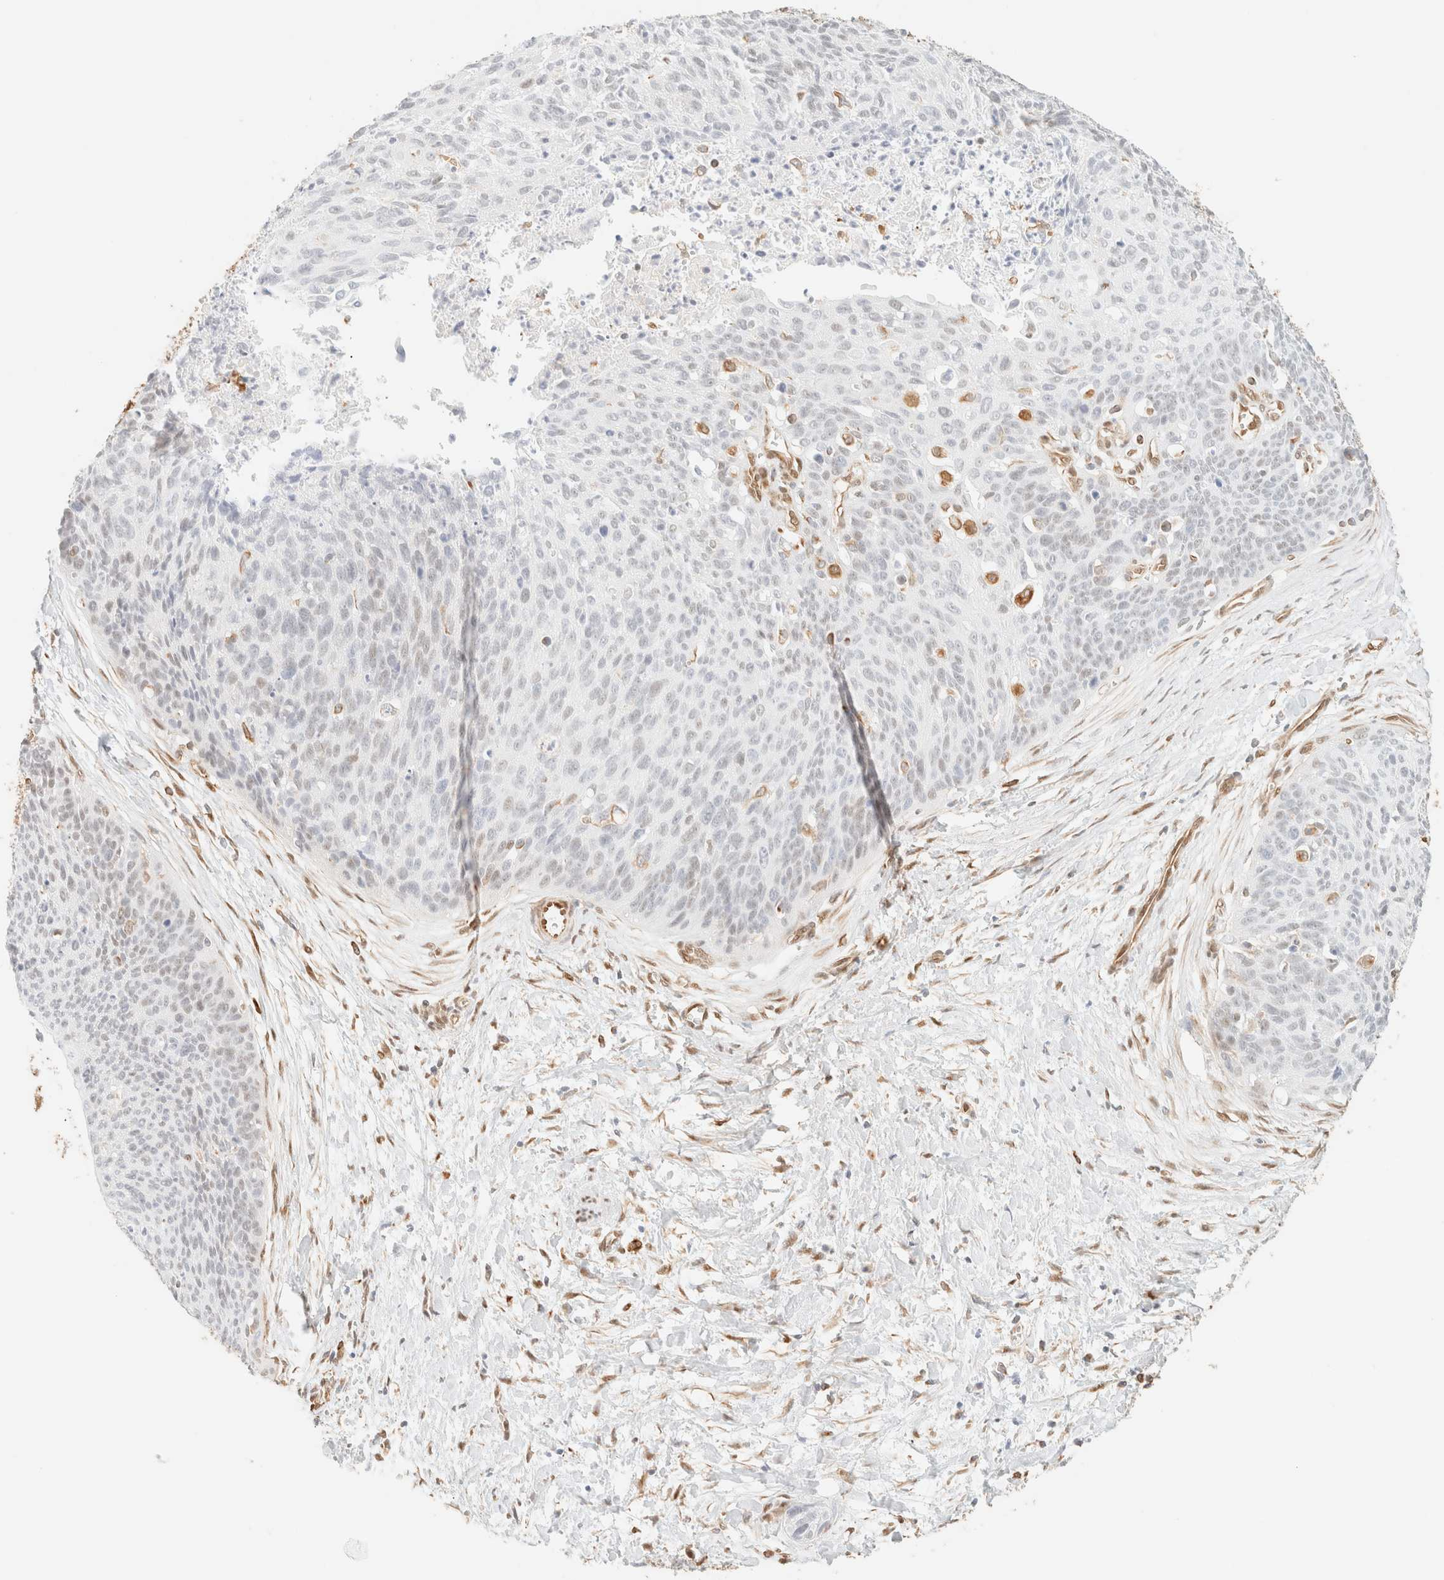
{"staining": {"intensity": "weak", "quantity": "<25%", "location": "nuclear"}, "tissue": "cervical cancer", "cell_type": "Tumor cells", "image_type": "cancer", "snomed": [{"axis": "morphology", "description": "Squamous cell carcinoma, NOS"}, {"axis": "topography", "description": "Cervix"}], "caption": "Protein analysis of cervical cancer demonstrates no significant expression in tumor cells.", "gene": "ZSCAN18", "patient": {"sex": "female", "age": 55}}